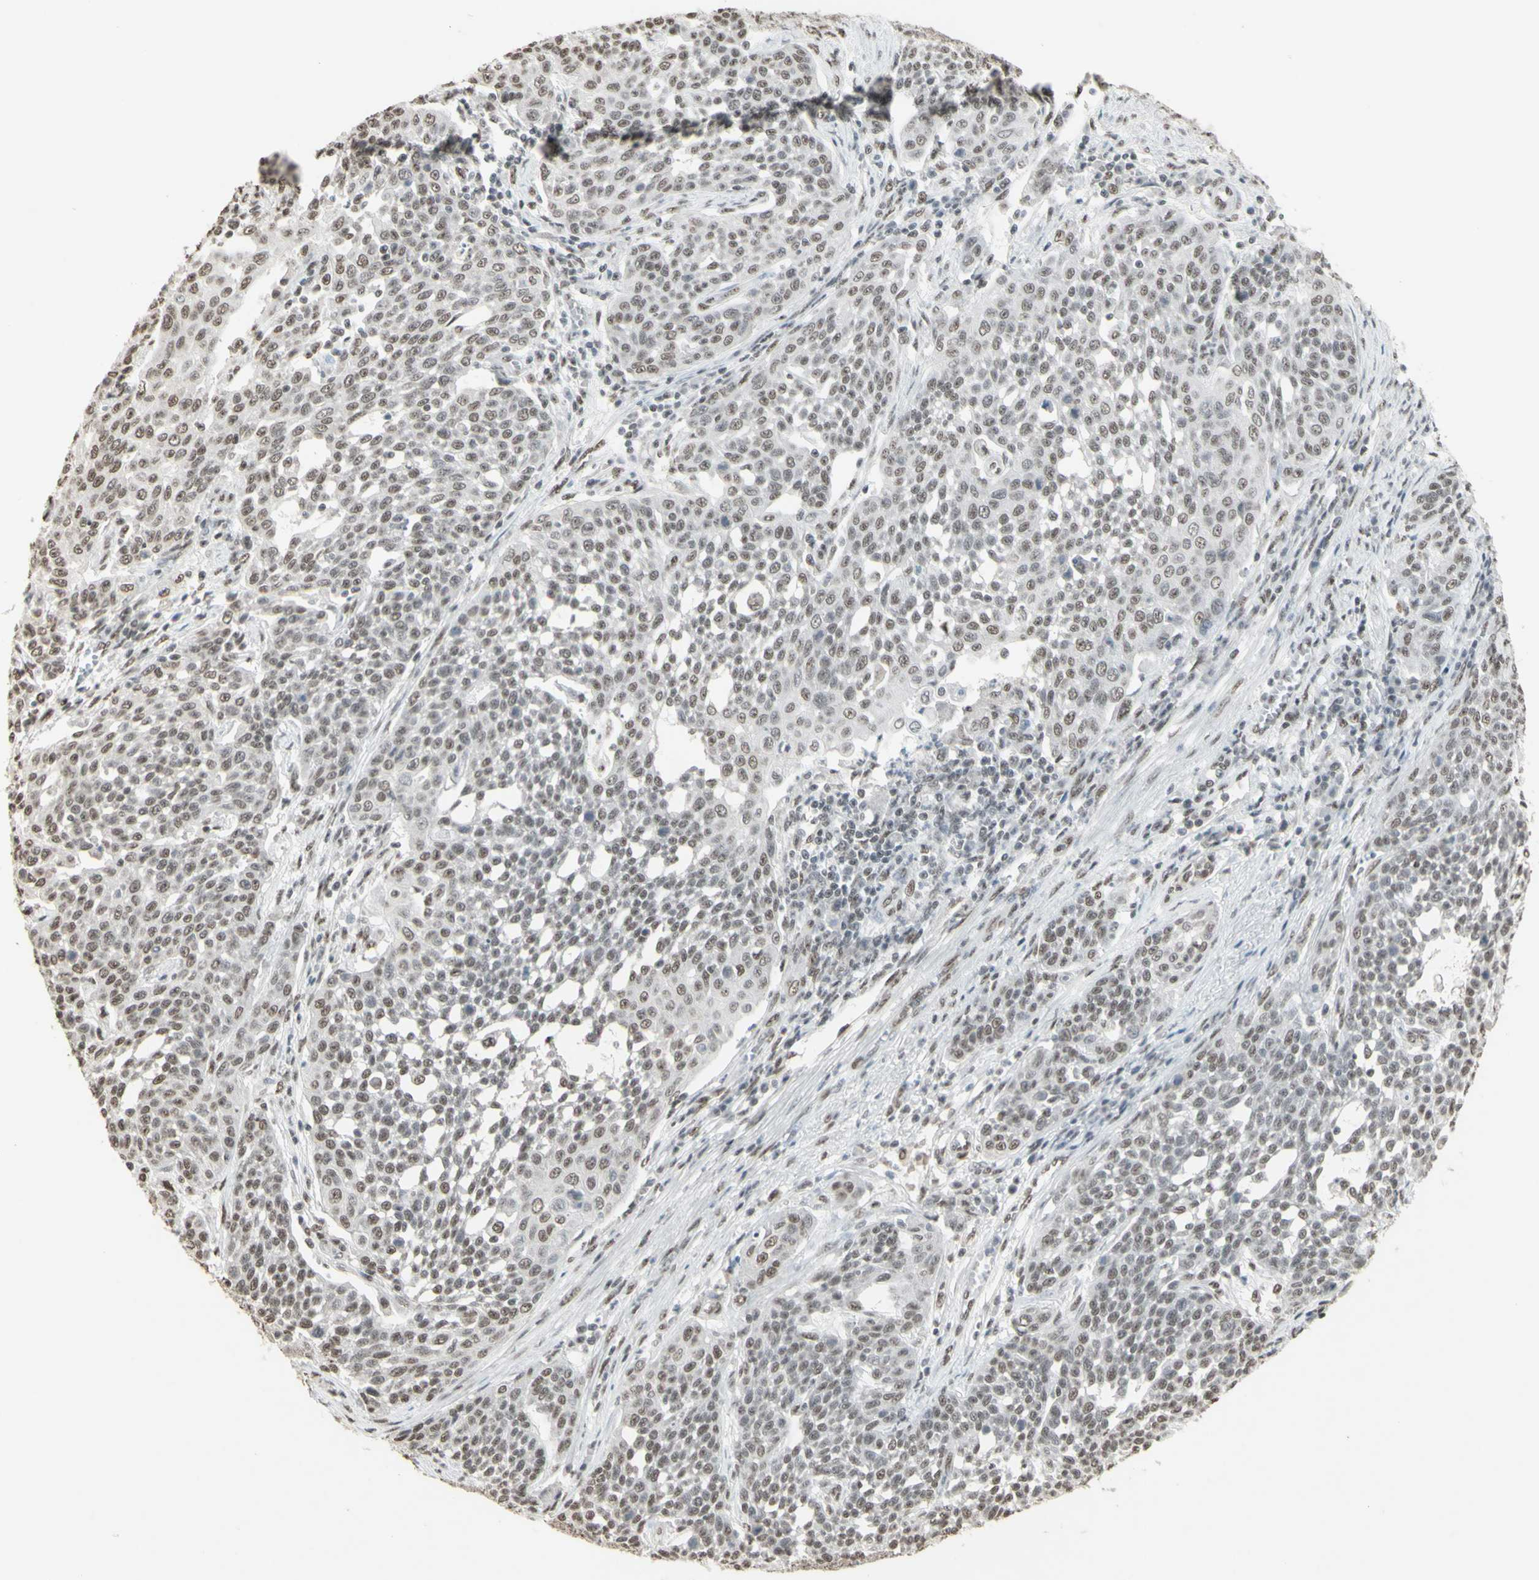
{"staining": {"intensity": "moderate", "quantity": "25%-75%", "location": "nuclear"}, "tissue": "cervical cancer", "cell_type": "Tumor cells", "image_type": "cancer", "snomed": [{"axis": "morphology", "description": "Squamous cell carcinoma, NOS"}, {"axis": "topography", "description": "Cervix"}], "caption": "Immunohistochemical staining of human cervical squamous cell carcinoma reveals medium levels of moderate nuclear positivity in about 25%-75% of tumor cells.", "gene": "TRIM28", "patient": {"sex": "female", "age": 34}}